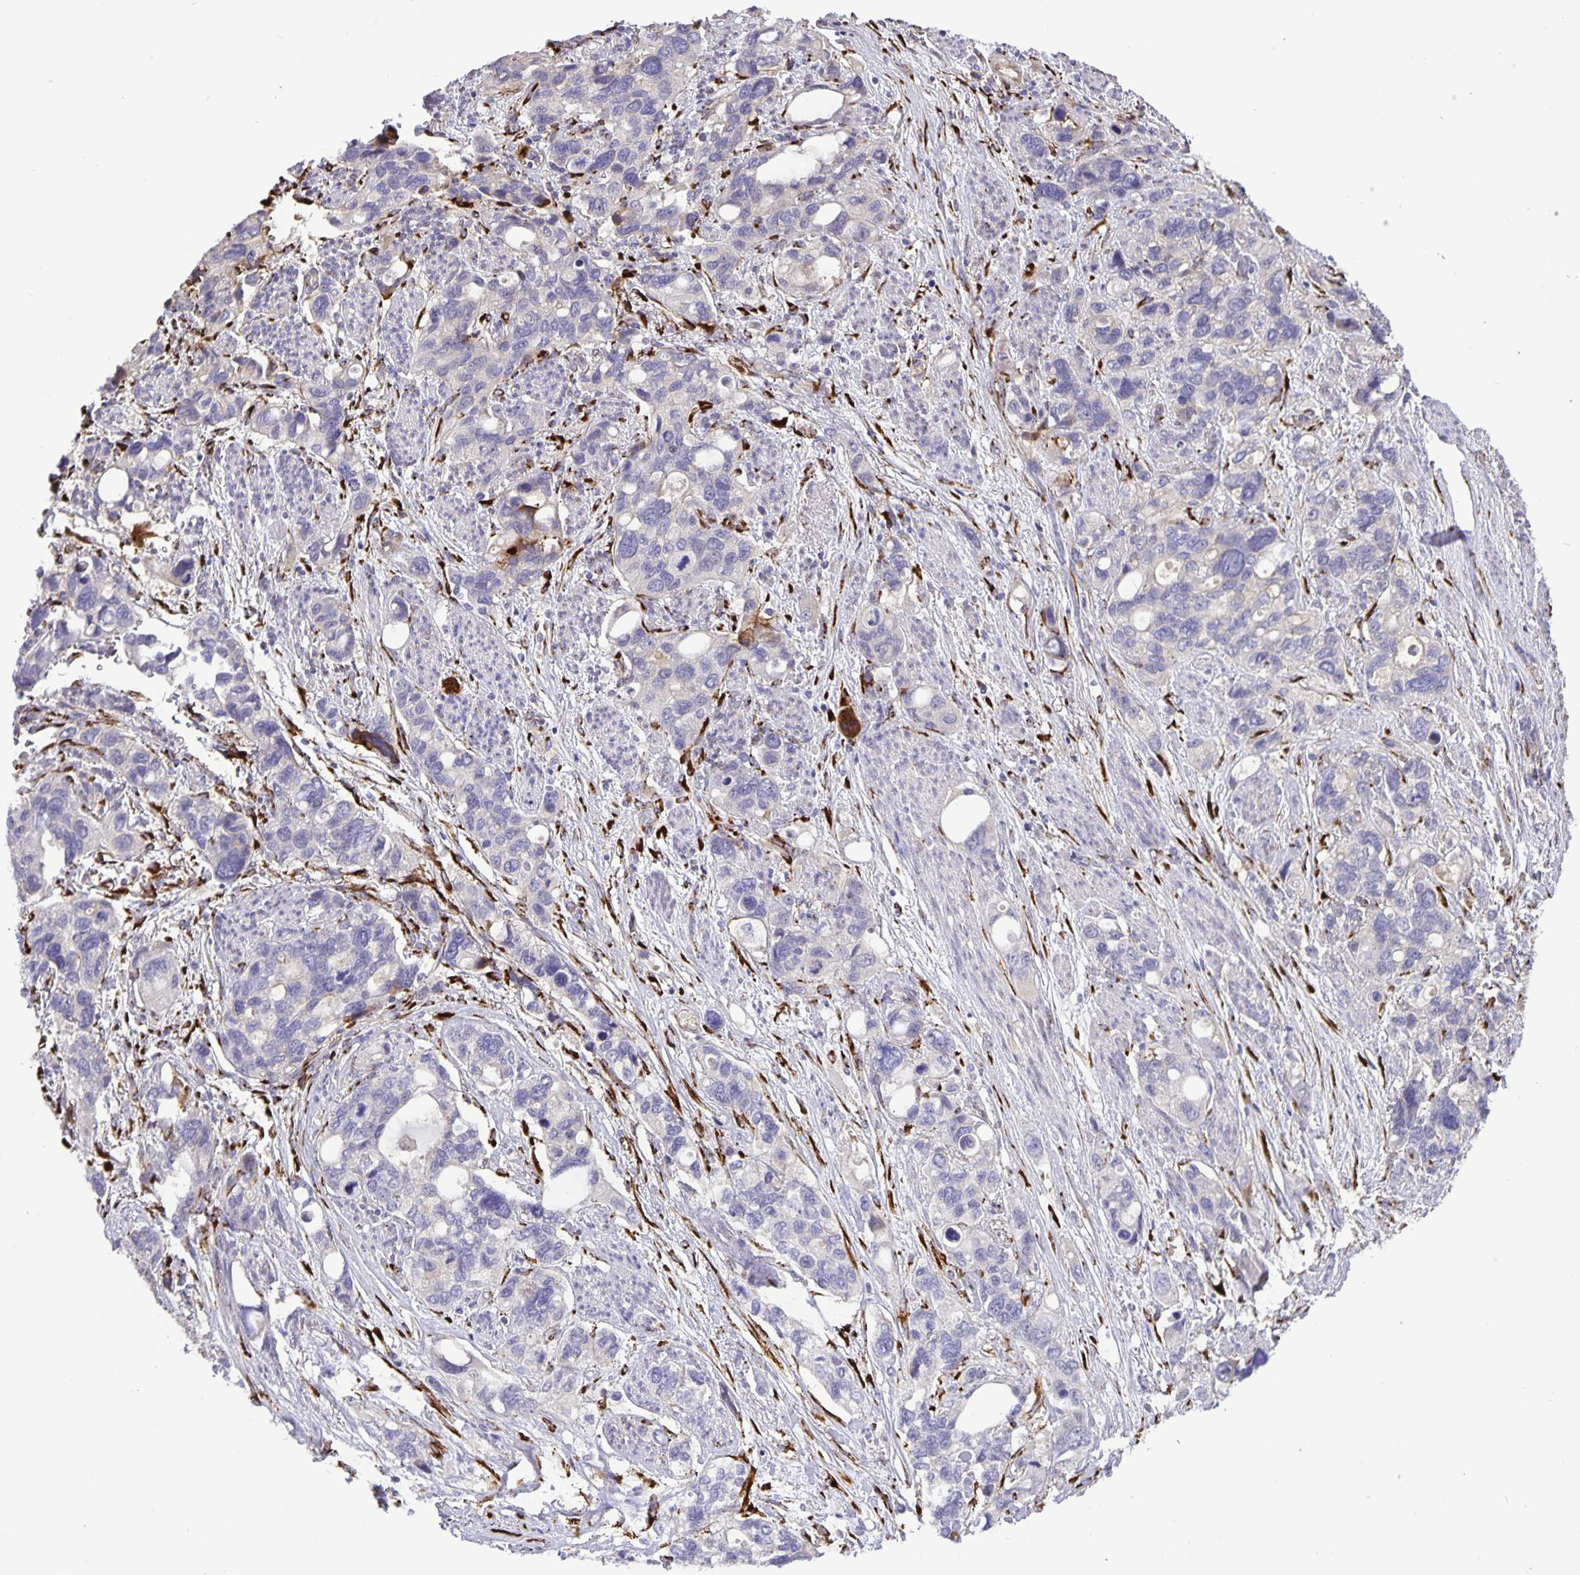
{"staining": {"intensity": "negative", "quantity": "none", "location": "none"}, "tissue": "stomach cancer", "cell_type": "Tumor cells", "image_type": "cancer", "snomed": [{"axis": "morphology", "description": "Adenocarcinoma, NOS"}, {"axis": "topography", "description": "Stomach, upper"}], "caption": "This is an IHC histopathology image of human adenocarcinoma (stomach). There is no expression in tumor cells.", "gene": "EML6", "patient": {"sex": "female", "age": 81}}